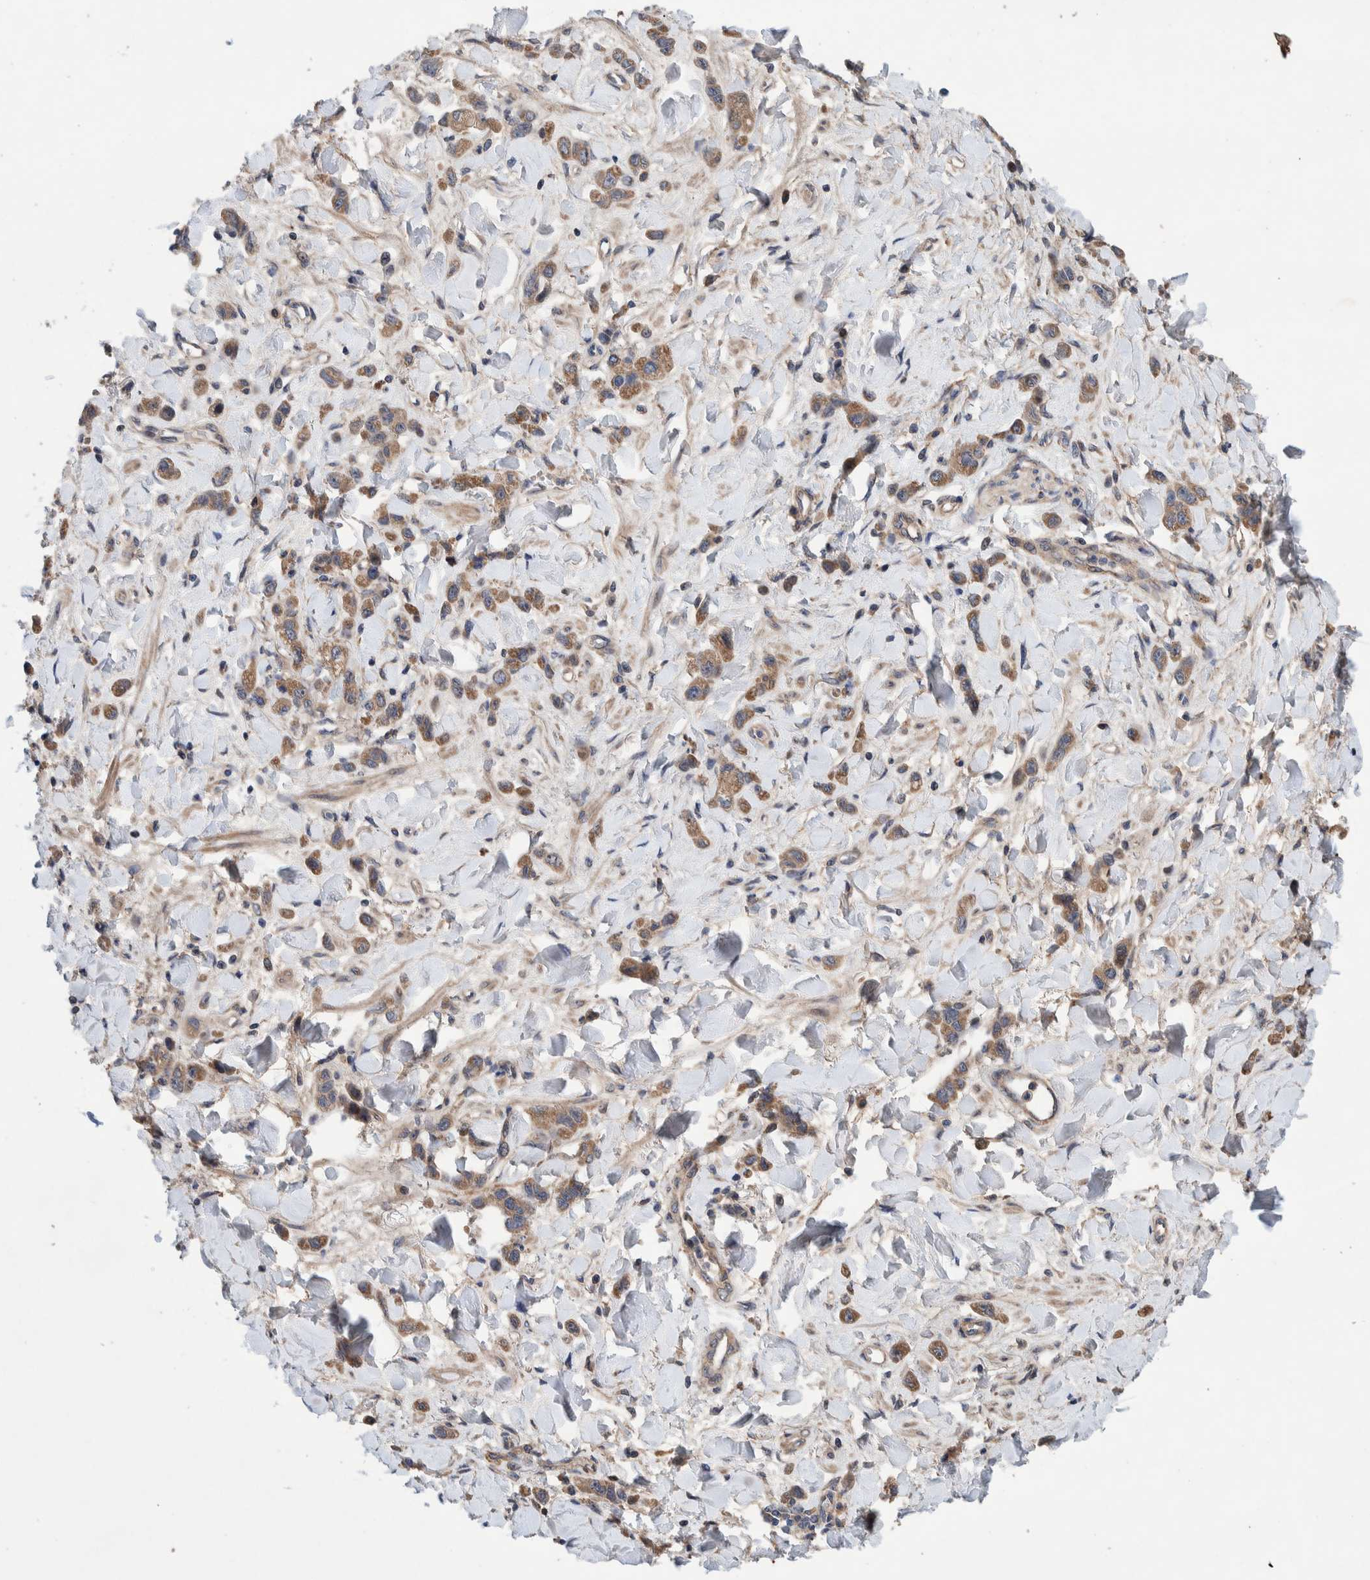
{"staining": {"intensity": "moderate", "quantity": ">75%", "location": "cytoplasmic/membranous"}, "tissue": "stomach cancer", "cell_type": "Tumor cells", "image_type": "cancer", "snomed": [{"axis": "morphology", "description": "Normal tissue, NOS"}, {"axis": "morphology", "description": "Adenocarcinoma, NOS"}, {"axis": "topography", "description": "Stomach"}], "caption": "Tumor cells display medium levels of moderate cytoplasmic/membranous staining in approximately >75% of cells in human stomach adenocarcinoma.", "gene": "PIK3R6", "patient": {"sex": "male", "age": 82}}